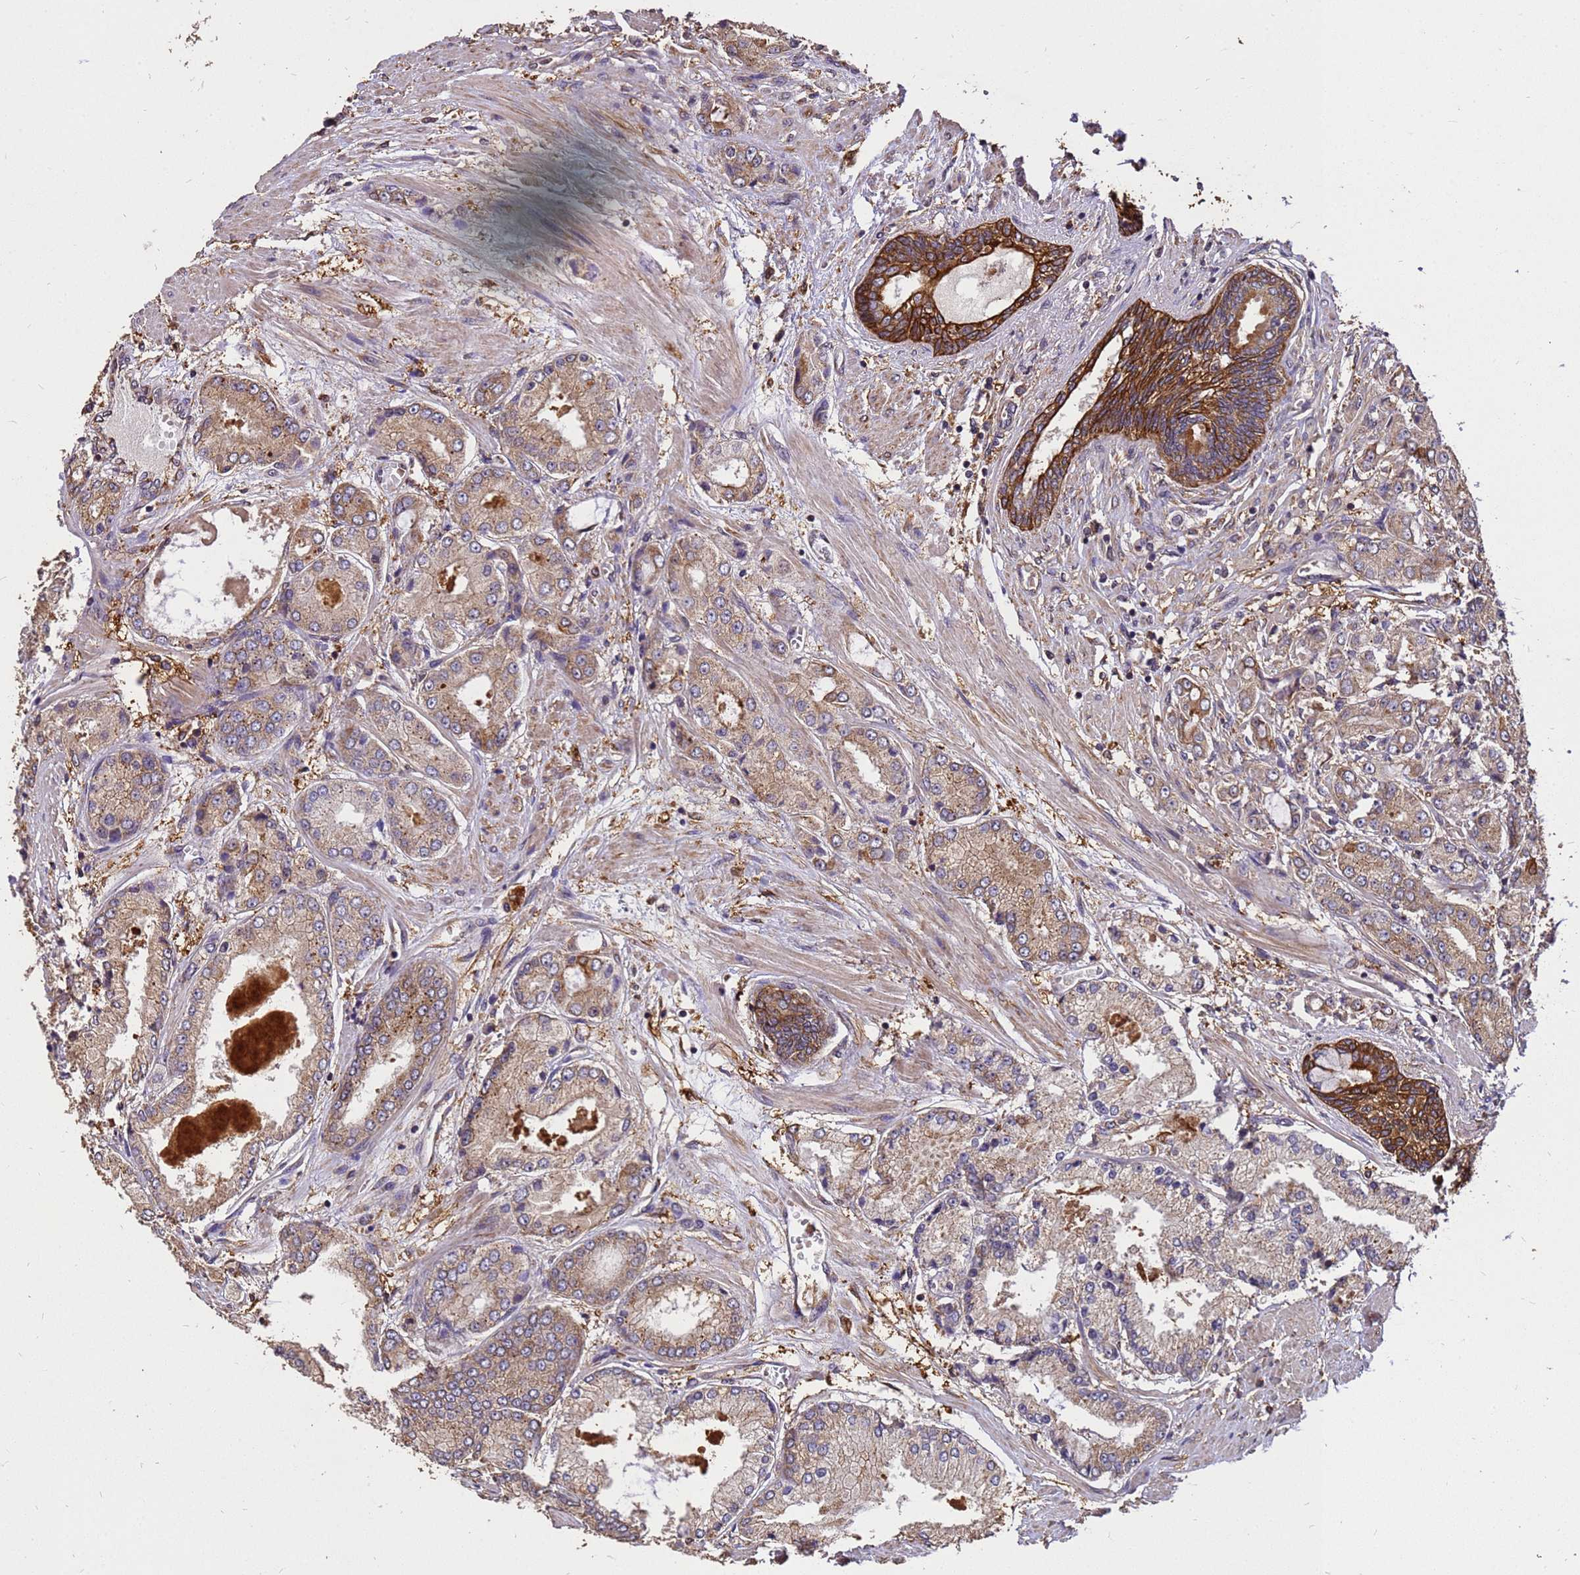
{"staining": {"intensity": "weak", "quantity": "25%-75%", "location": "cytoplasmic/membranous"}, "tissue": "prostate cancer", "cell_type": "Tumor cells", "image_type": "cancer", "snomed": [{"axis": "morphology", "description": "Adenocarcinoma, High grade"}, {"axis": "topography", "description": "Prostate"}], "caption": "Immunohistochemical staining of human high-grade adenocarcinoma (prostate) demonstrates low levels of weak cytoplasmic/membranous positivity in about 25%-75% of tumor cells.", "gene": "ZNF618", "patient": {"sex": "male", "age": 59}}